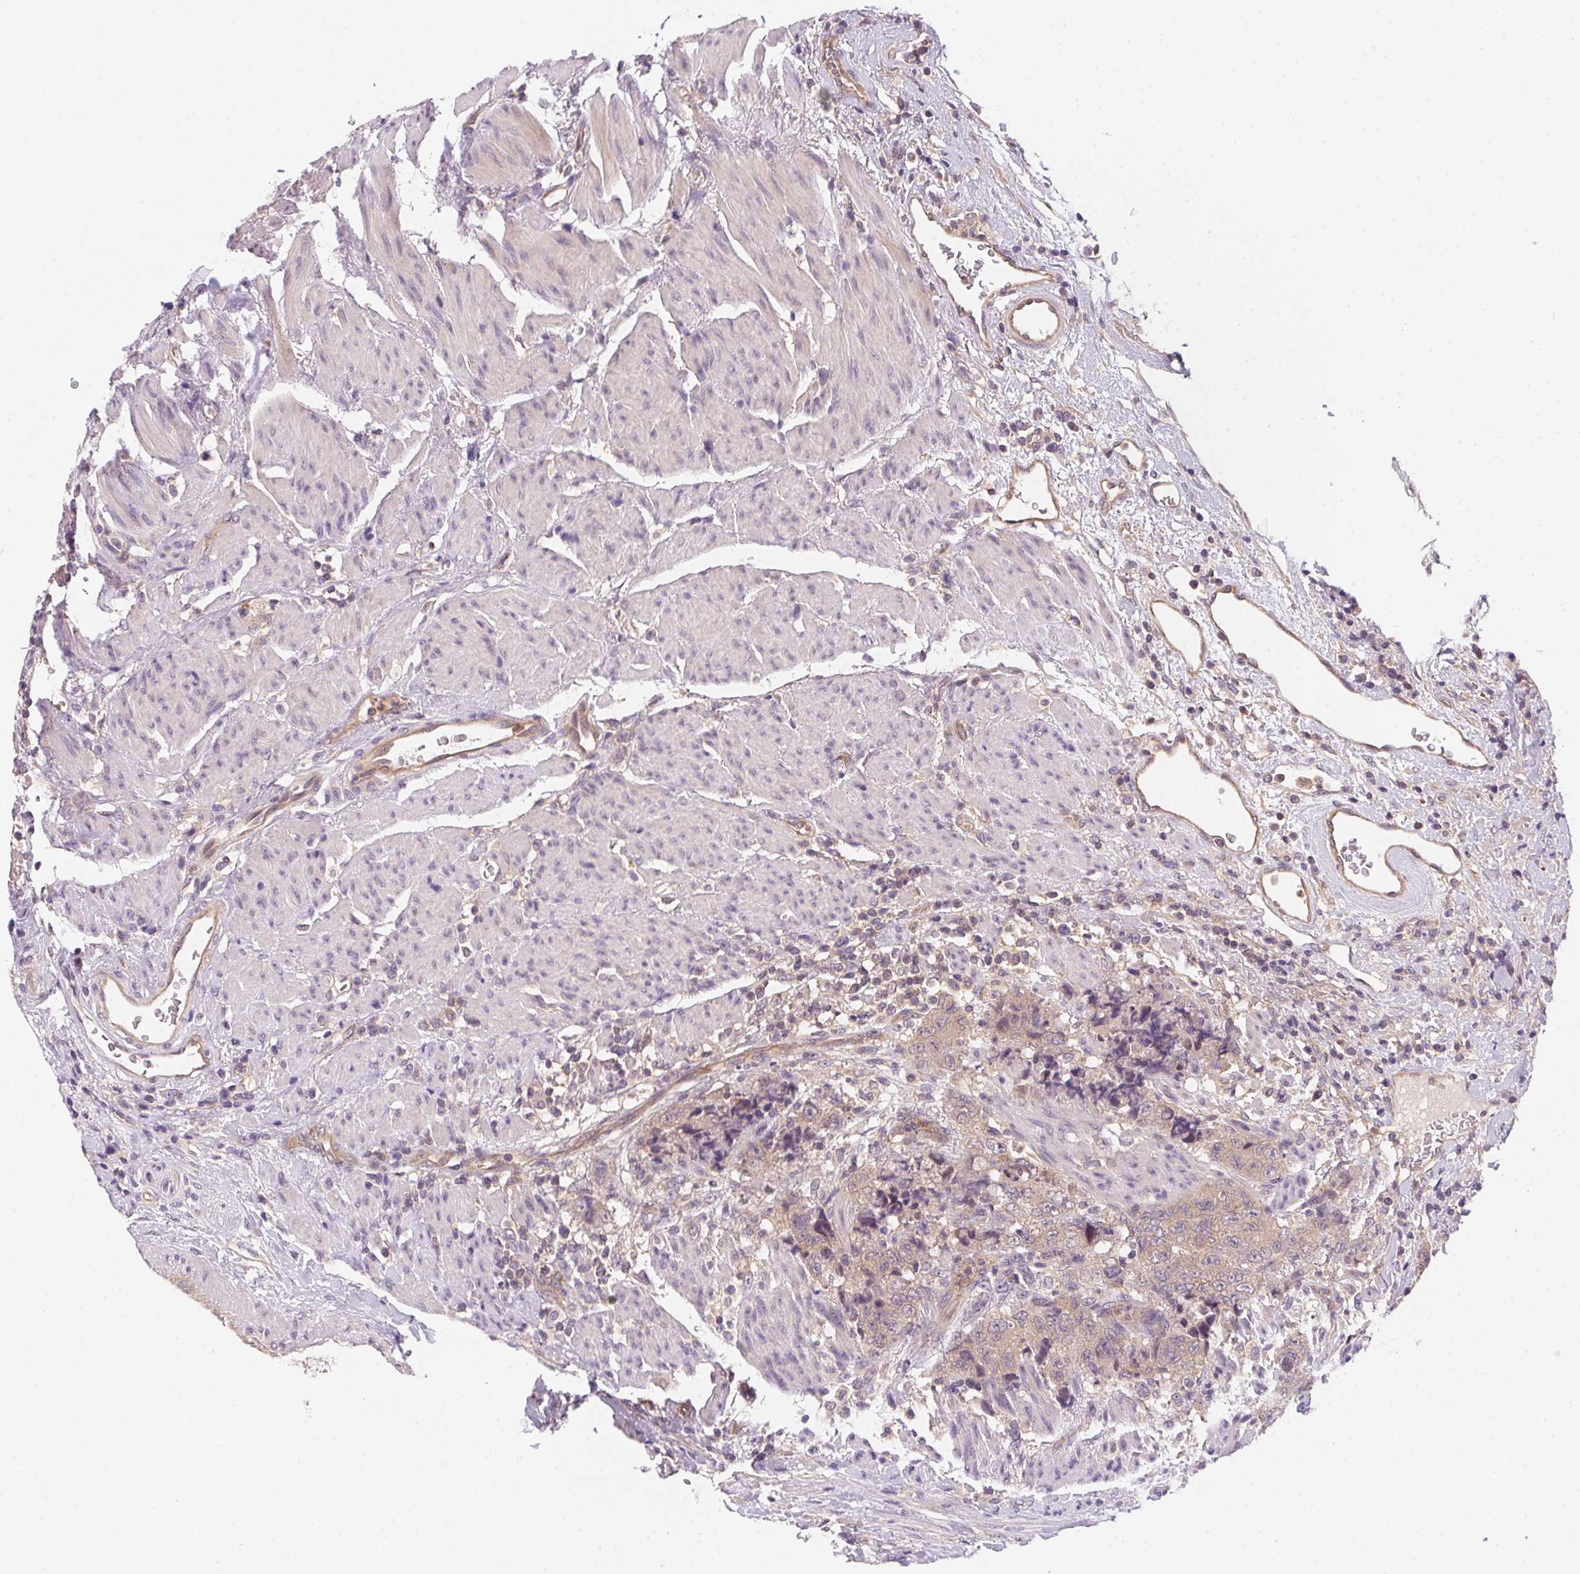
{"staining": {"intensity": "weak", "quantity": ">75%", "location": "cytoplasmic/membranous"}, "tissue": "urothelial cancer", "cell_type": "Tumor cells", "image_type": "cancer", "snomed": [{"axis": "morphology", "description": "Urothelial carcinoma, High grade"}, {"axis": "topography", "description": "Urinary bladder"}], "caption": "Urothelial carcinoma (high-grade) stained with IHC reveals weak cytoplasmic/membranous staining in about >75% of tumor cells. (IHC, brightfield microscopy, high magnification).", "gene": "PRKAA1", "patient": {"sex": "female", "age": 78}}